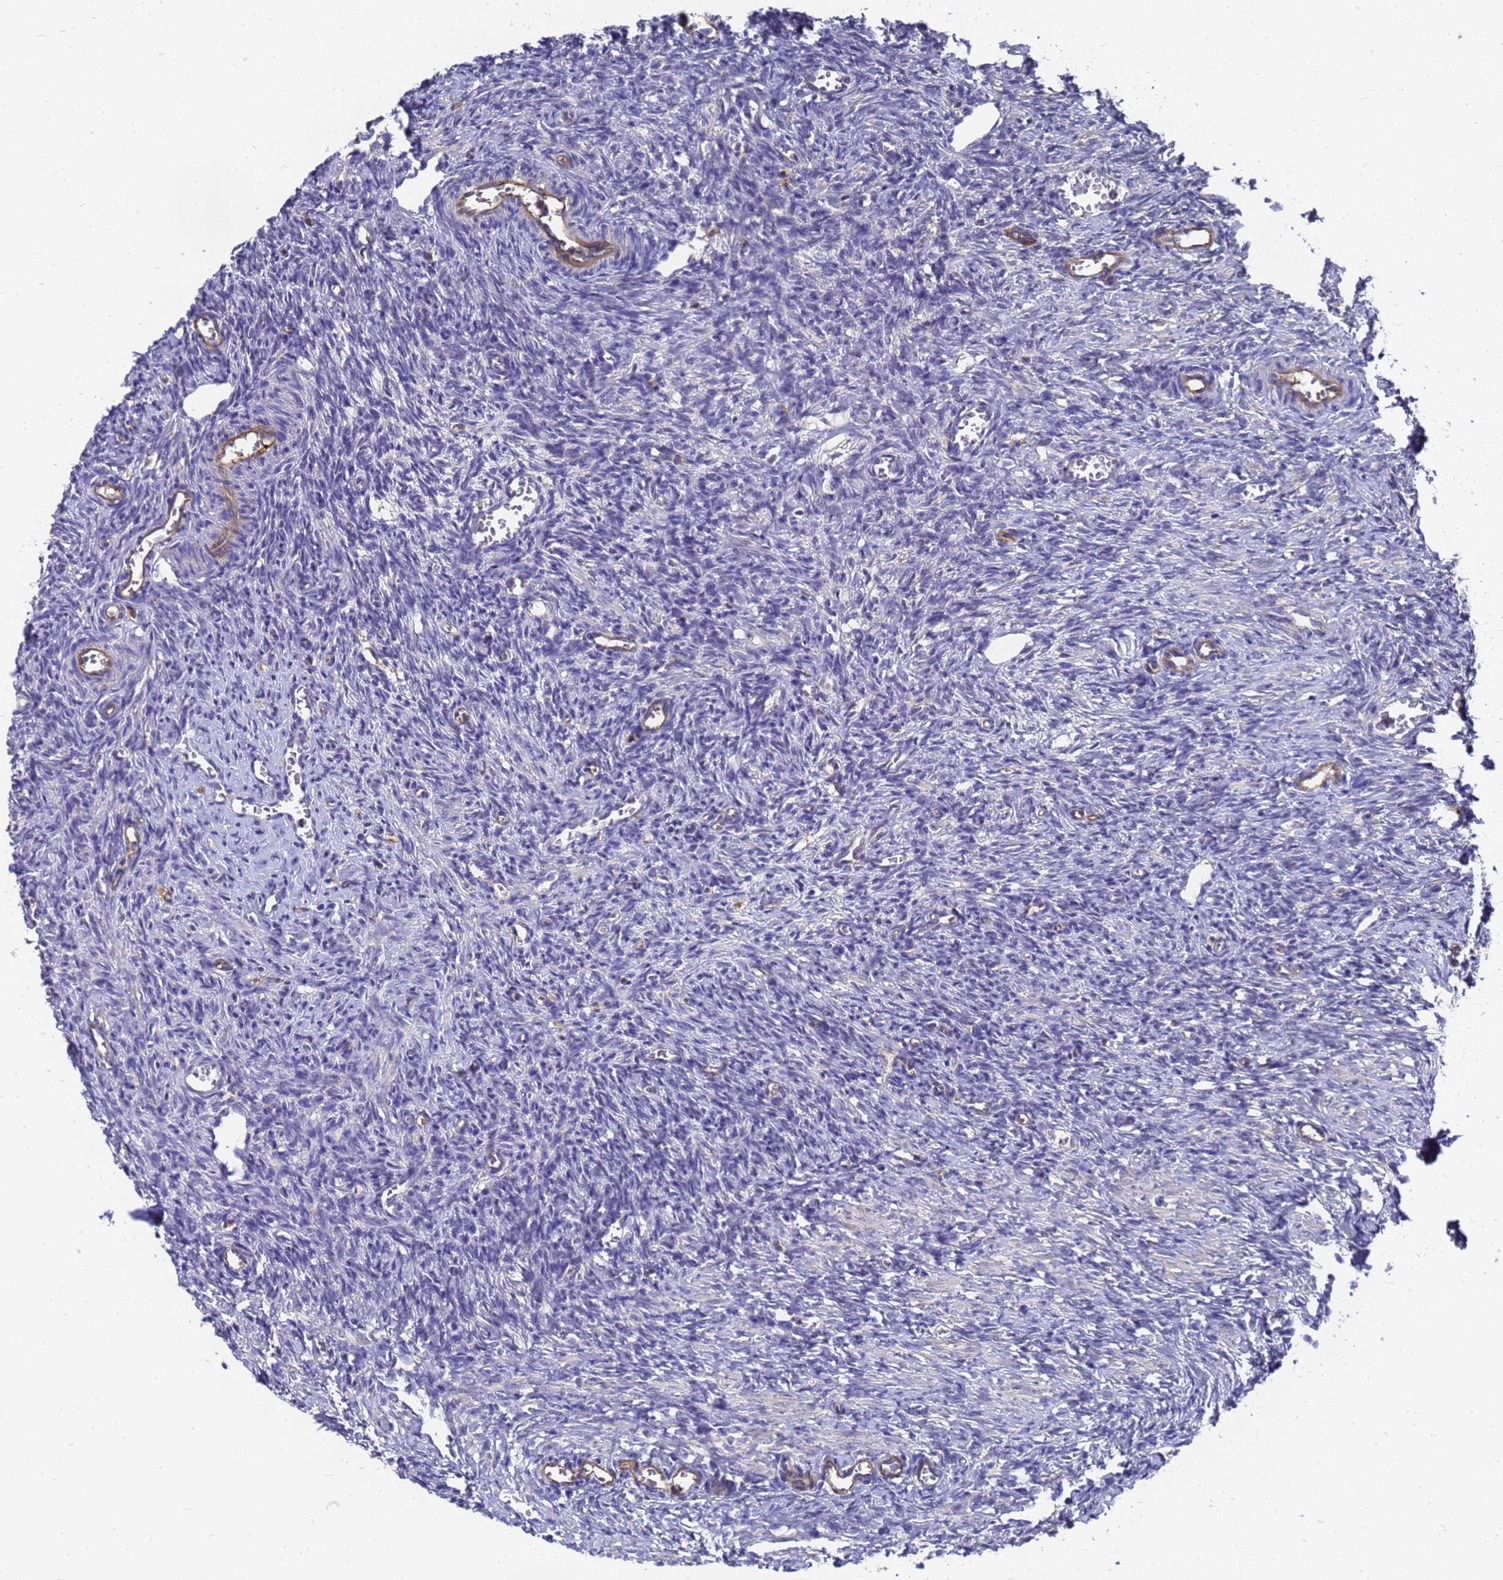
{"staining": {"intensity": "negative", "quantity": "none", "location": "none"}, "tissue": "ovary", "cell_type": "Ovarian stroma cells", "image_type": "normal", "snomed": [{"axis": "morphology", "description": "Normal tissue, NOS"}, {"axis": "topography", "description": "Ovary"}], "caption": "This is an immunohistochemistry micrograph of unremarkable ovary. There is no positivity in ovarian stroma cells.", "gene": "SLC35E2B", "patient": {"sex": "female", "age": 27}}